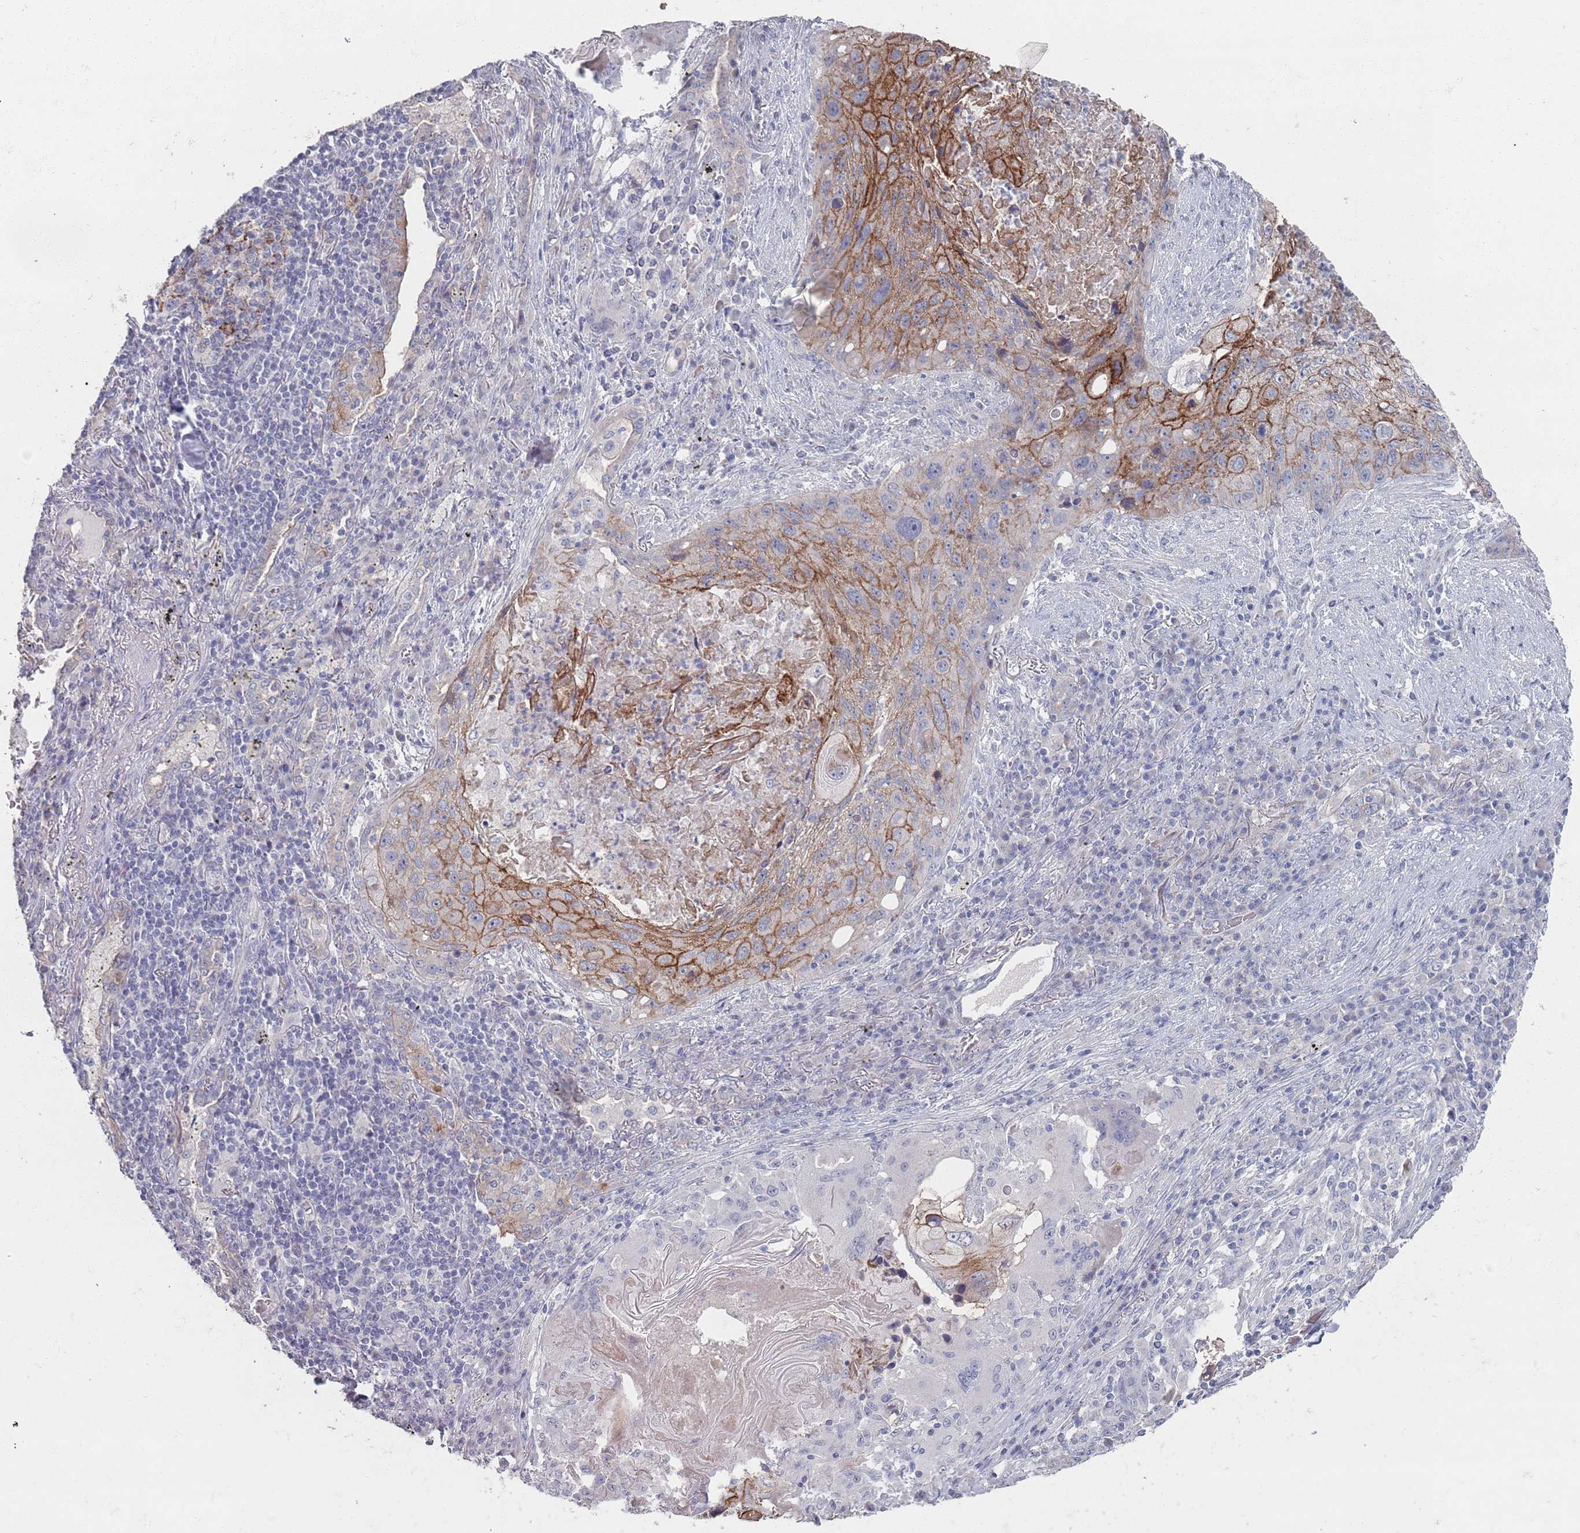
{"staining": {"intensity": "moderate", "quantity": "25%-75%", "location": "cytoplasmic/membranous"}, "tissue": "lung cancer", "cell_type": "Tumor cells", "image_type": "cancer", "snomed": [{"axis": "morphology", "description": "Squamous cell carcinoma, NOS"}, {"axis": "topography", "description": "Lung"}], "caption": "About 25%-75% of tumor cells in squamous cell carcinoma (lung) demonstrate moderate cytoplasmic/membranous protein expression as visualized by brown immunohistochemical staining.", "gene": "PROM2", "patient": {"sex": "female", "age": 63}}